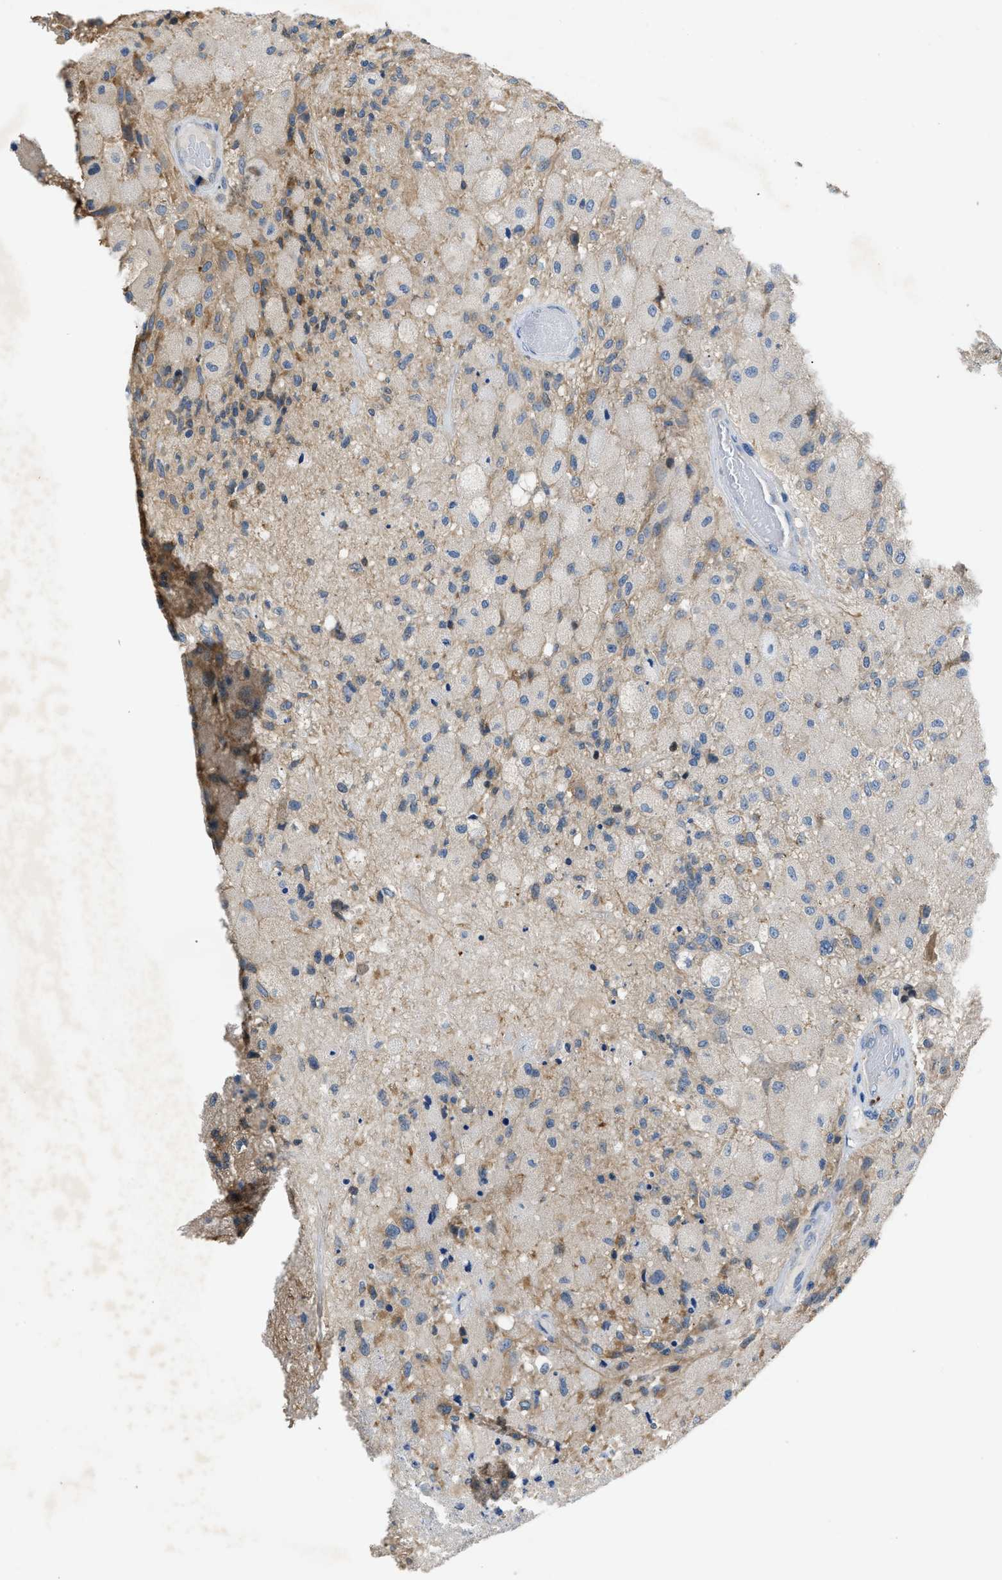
{"staining": {"intensity": "weak", "quantity": "25%-75%", "location": "cytoplasmic/membranous"}, "tissue": "glioma", "cell_type": "Tumor cells", "image_type": "cancer", "snomed": [{"axis": "morphology", "description": "Normal tissue, NOS"}, {"axis": "morphology", "description": "Glioma, malignant, High grade"}, {"axis": "topography", "description": "Cerebral cortex"}], "caption": "A brown stain labels weak cytoplasmic/membranous expression of a protein in human glioma tumor cells. (DAB (3,3'-diaminobenzidine) IHC, brown staining for protein, blue staining for nuclei).", "gene": "TOMM34", "patient": {"sex": "male", "age": 77}}